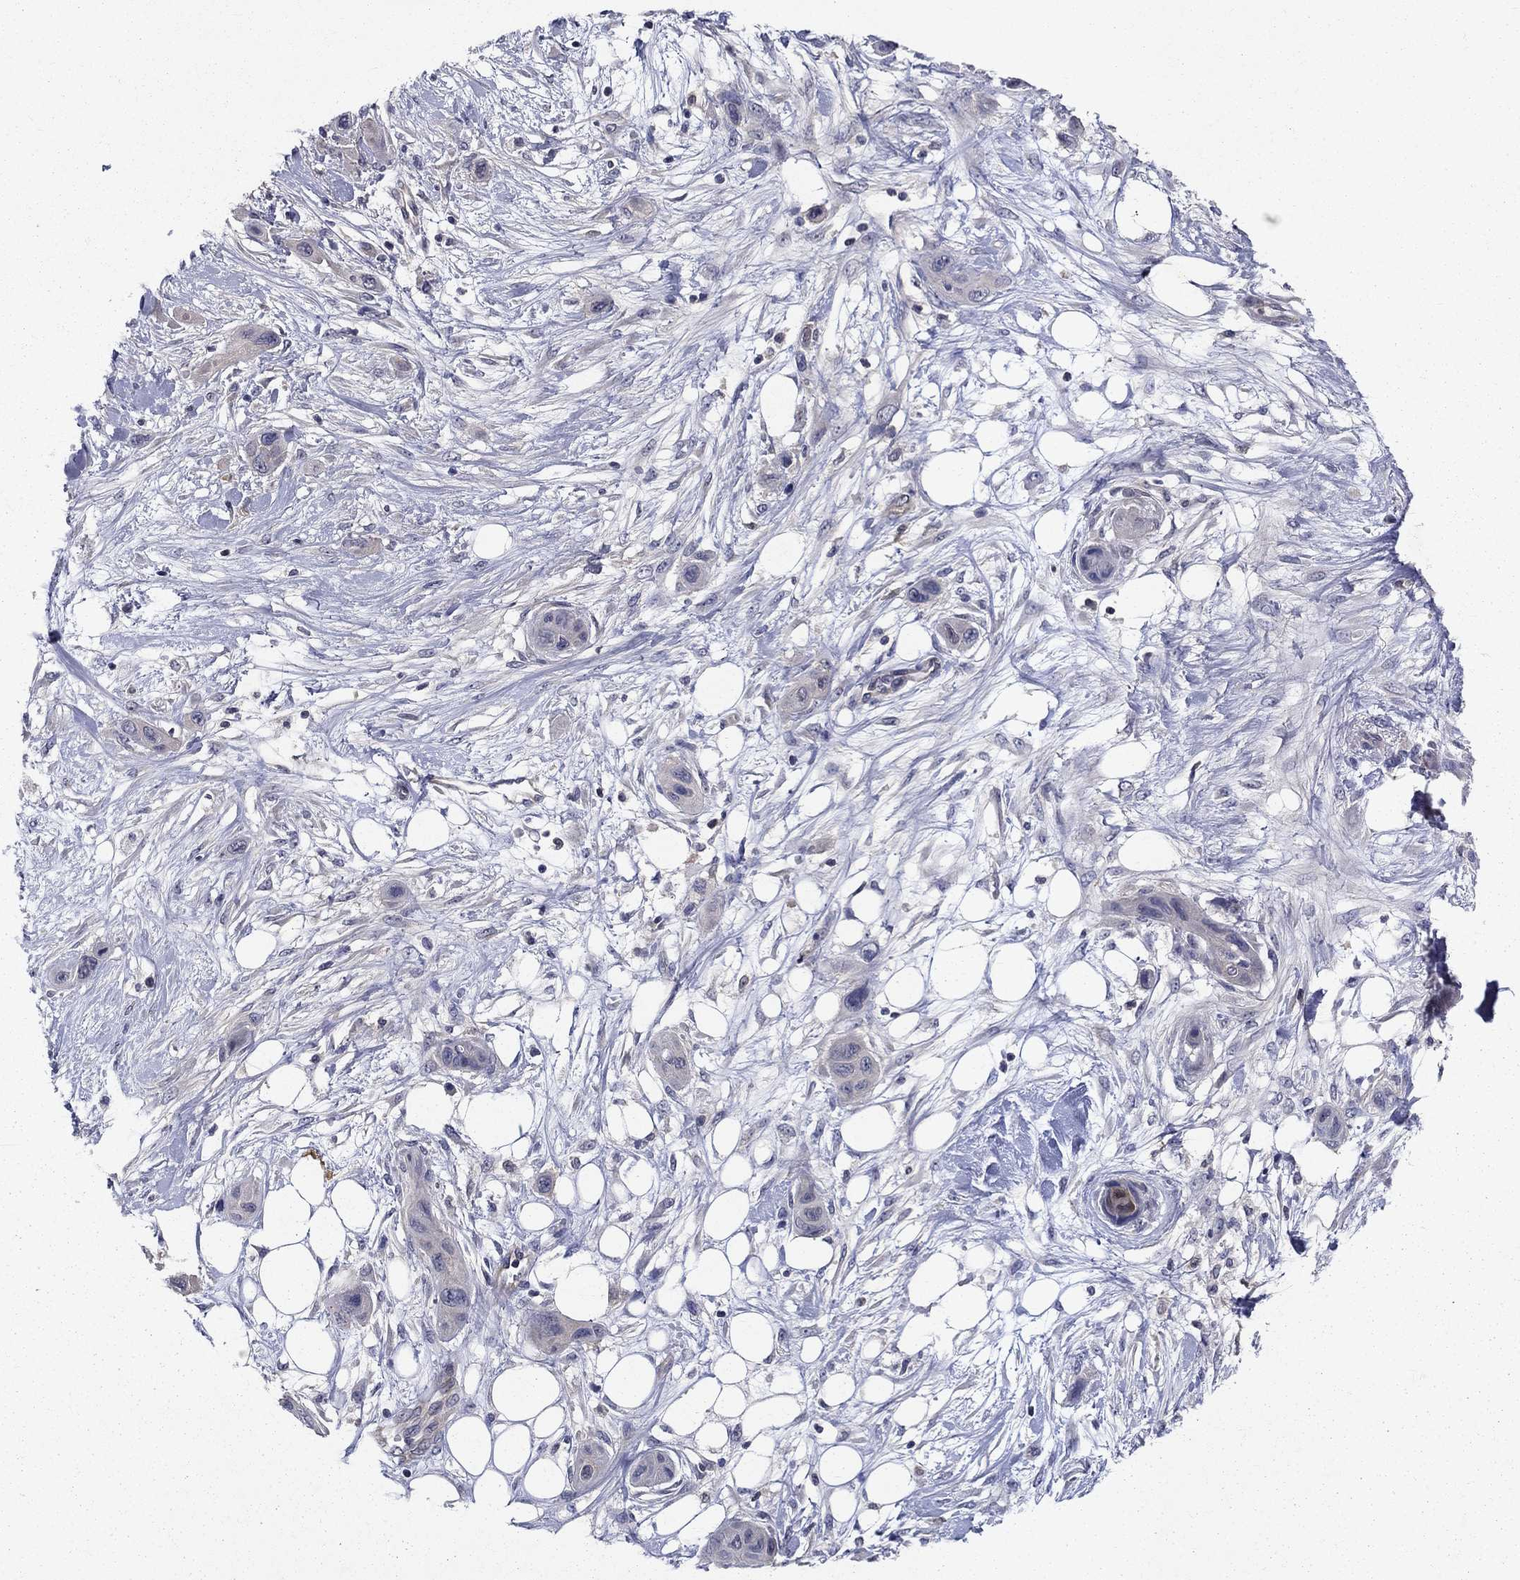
{"staining": {"intensity": "negative", "quantity": "none", "location": "none"}, "tissue": "skin cancer", "cell_type": "Tumor cells", "image_type": "cancer", "snomed": [{"axis": "morphology", "description": "Squamous cell carcinoma, NOS"}, {"axis": "topography", "description": "Skin"}], "caption": "A micrograph of human squamous cell carcinoma (skin) is negative for staining in tumor cells.", "gene": "GLTP", "patient": {"sex": "male", "age": 79}}